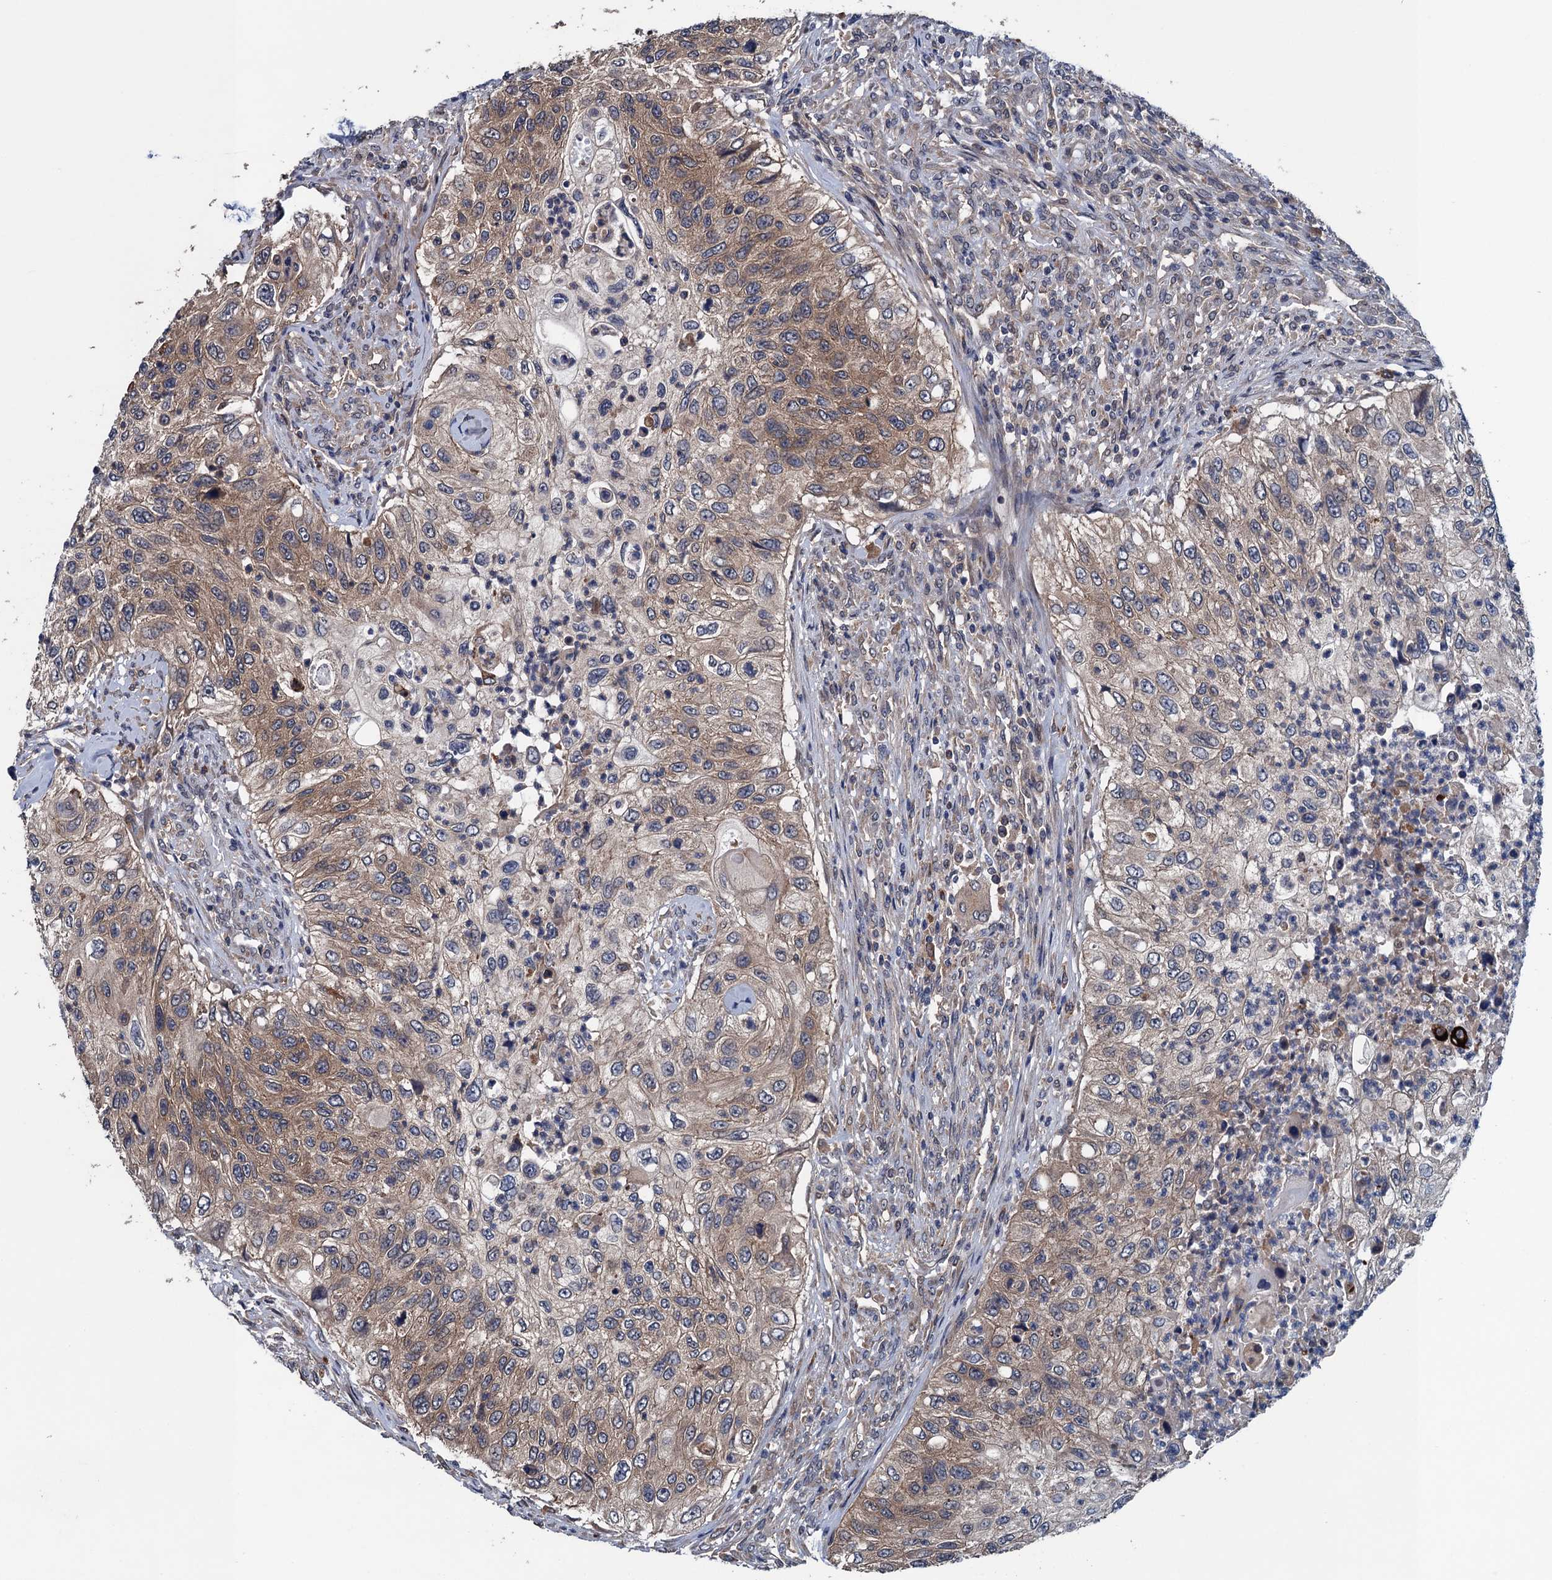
{"staining": {"intensity": "weak", "quantity": ">75%", "location": "cytoplasmic/membranous"}, "tissue": "urothelial cancer", "cell_type": "Tumor cells", "image_type": "cancer", "snomed": [{"axis": "morphology", "description": "Urothelial carcinoma, High grade"}, {"axis": "topography", "description": "Urinary bladder"}], "caption": "Weak cytoplasmic/membranous expression for a protein is seen in about >75% of tumor cells of urothelial cancer using IHC.", "gene": "BLTP3B", "patient": {"sex": "female", "age": 60}}